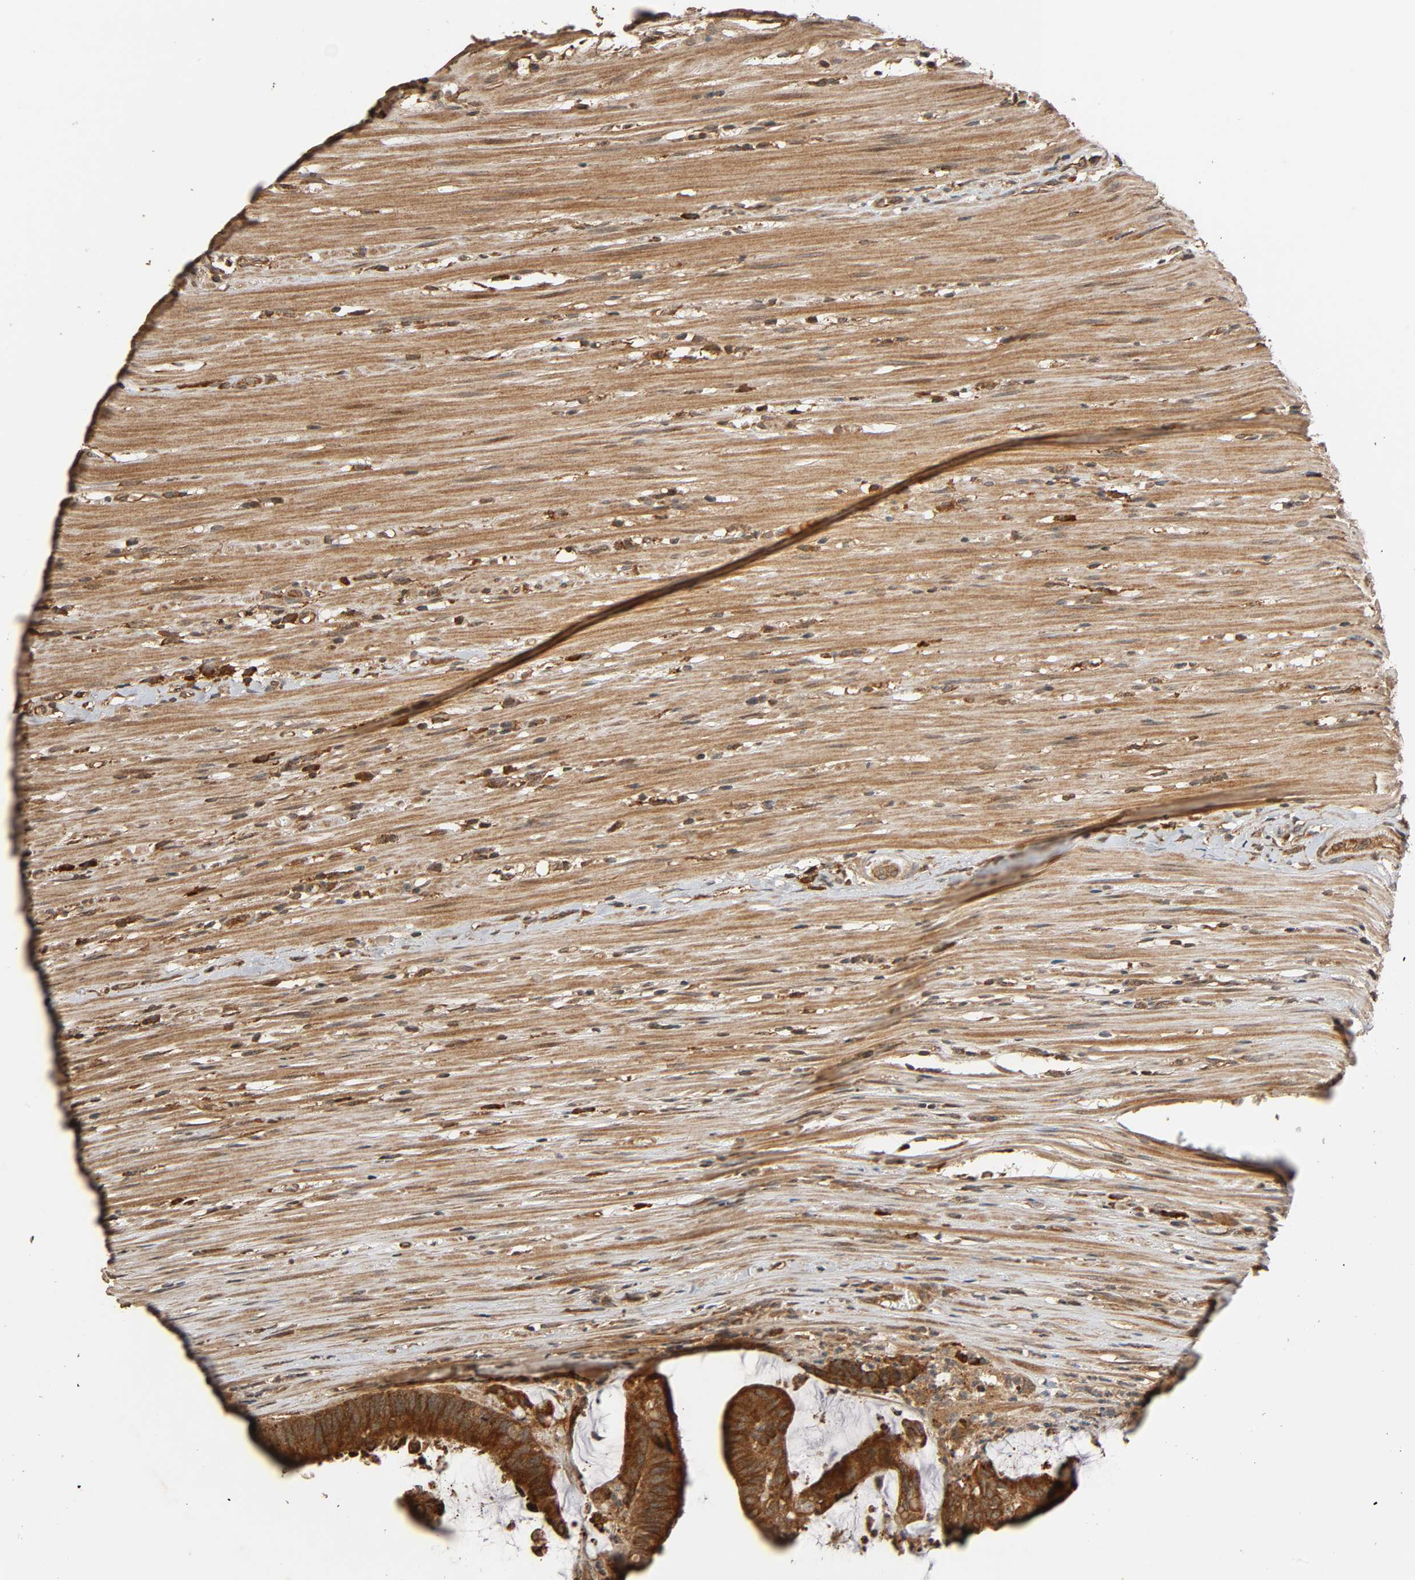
{"staining": {"intensity": "strong", "quantity": ">75%", "location": "cytoplasmic/membranous"}, "tissue": "colorectal cancer", "cell_type": "Tumor cells", "image_type": "cancer", "snomed": [{"axis": "morphology", "description": "Adenocarcinoma, NOS"}, {"axis": "topography", "description": "Rectum"}], "caption": "Brown immunohistochemical staining in human colorectal cancer (adenocarcinoma) shows strong cytoplasmic/membranous staining in about >75% of tumor cells.", "gene": "MAP3K8", "patient": {"sex": "female", "age": 66}}